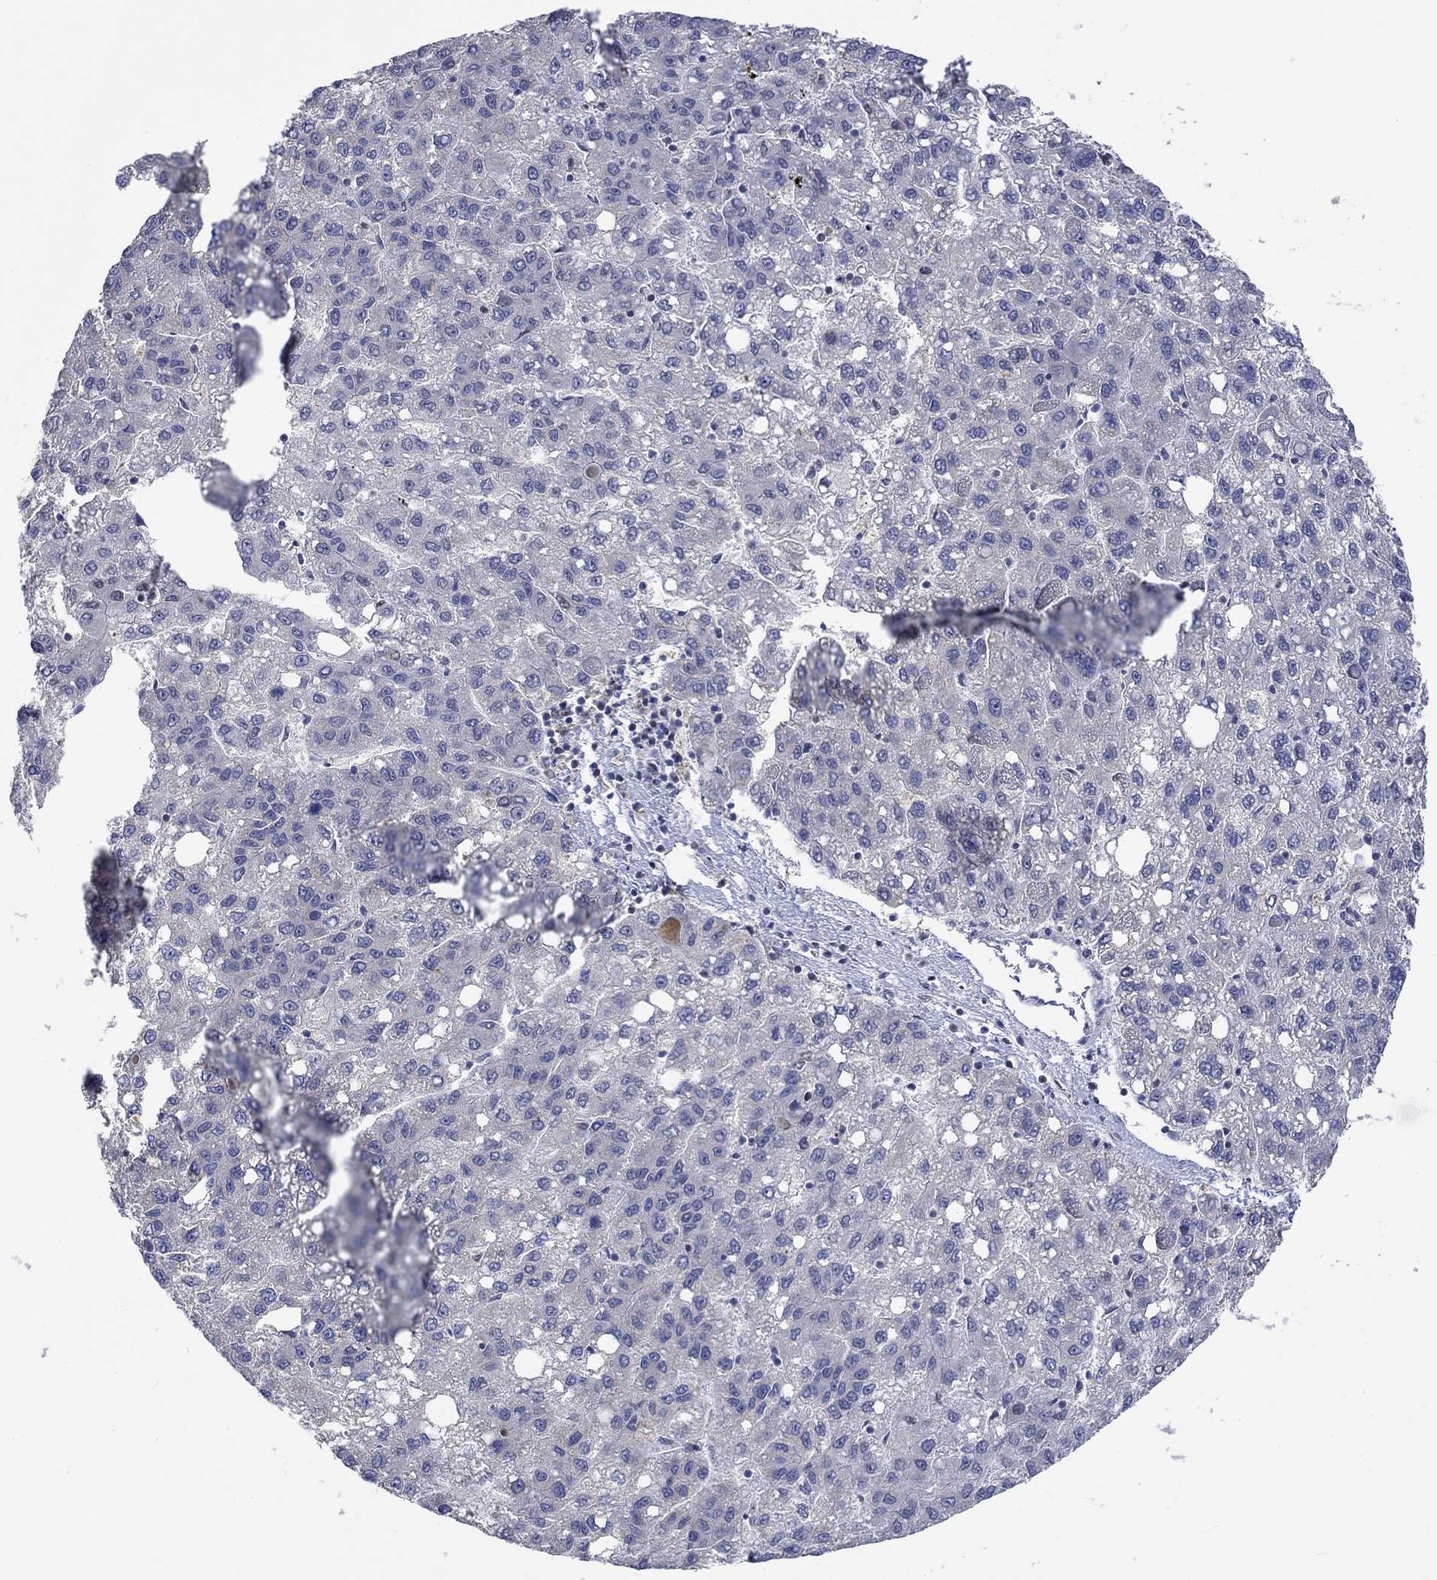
{"staining": {"intensity": "negative", "quantity": "none", "location": "none"}, "tissue": "liver cancer", "cell_type": "Tumor cells", "image_type": "cancer", "snomed": [{"axis": "morphology", "description": "Carcinoma, Hepatocellular, NOS"}, {"axis": "topography", "description": "Liver"}], "caption": "Protein analysis of liver cancer (hepatocellular carcinoma) displays no significant staining in tumor cells.", "gene": "WASF1", "patient": {"sex": "female", "age": 82}}